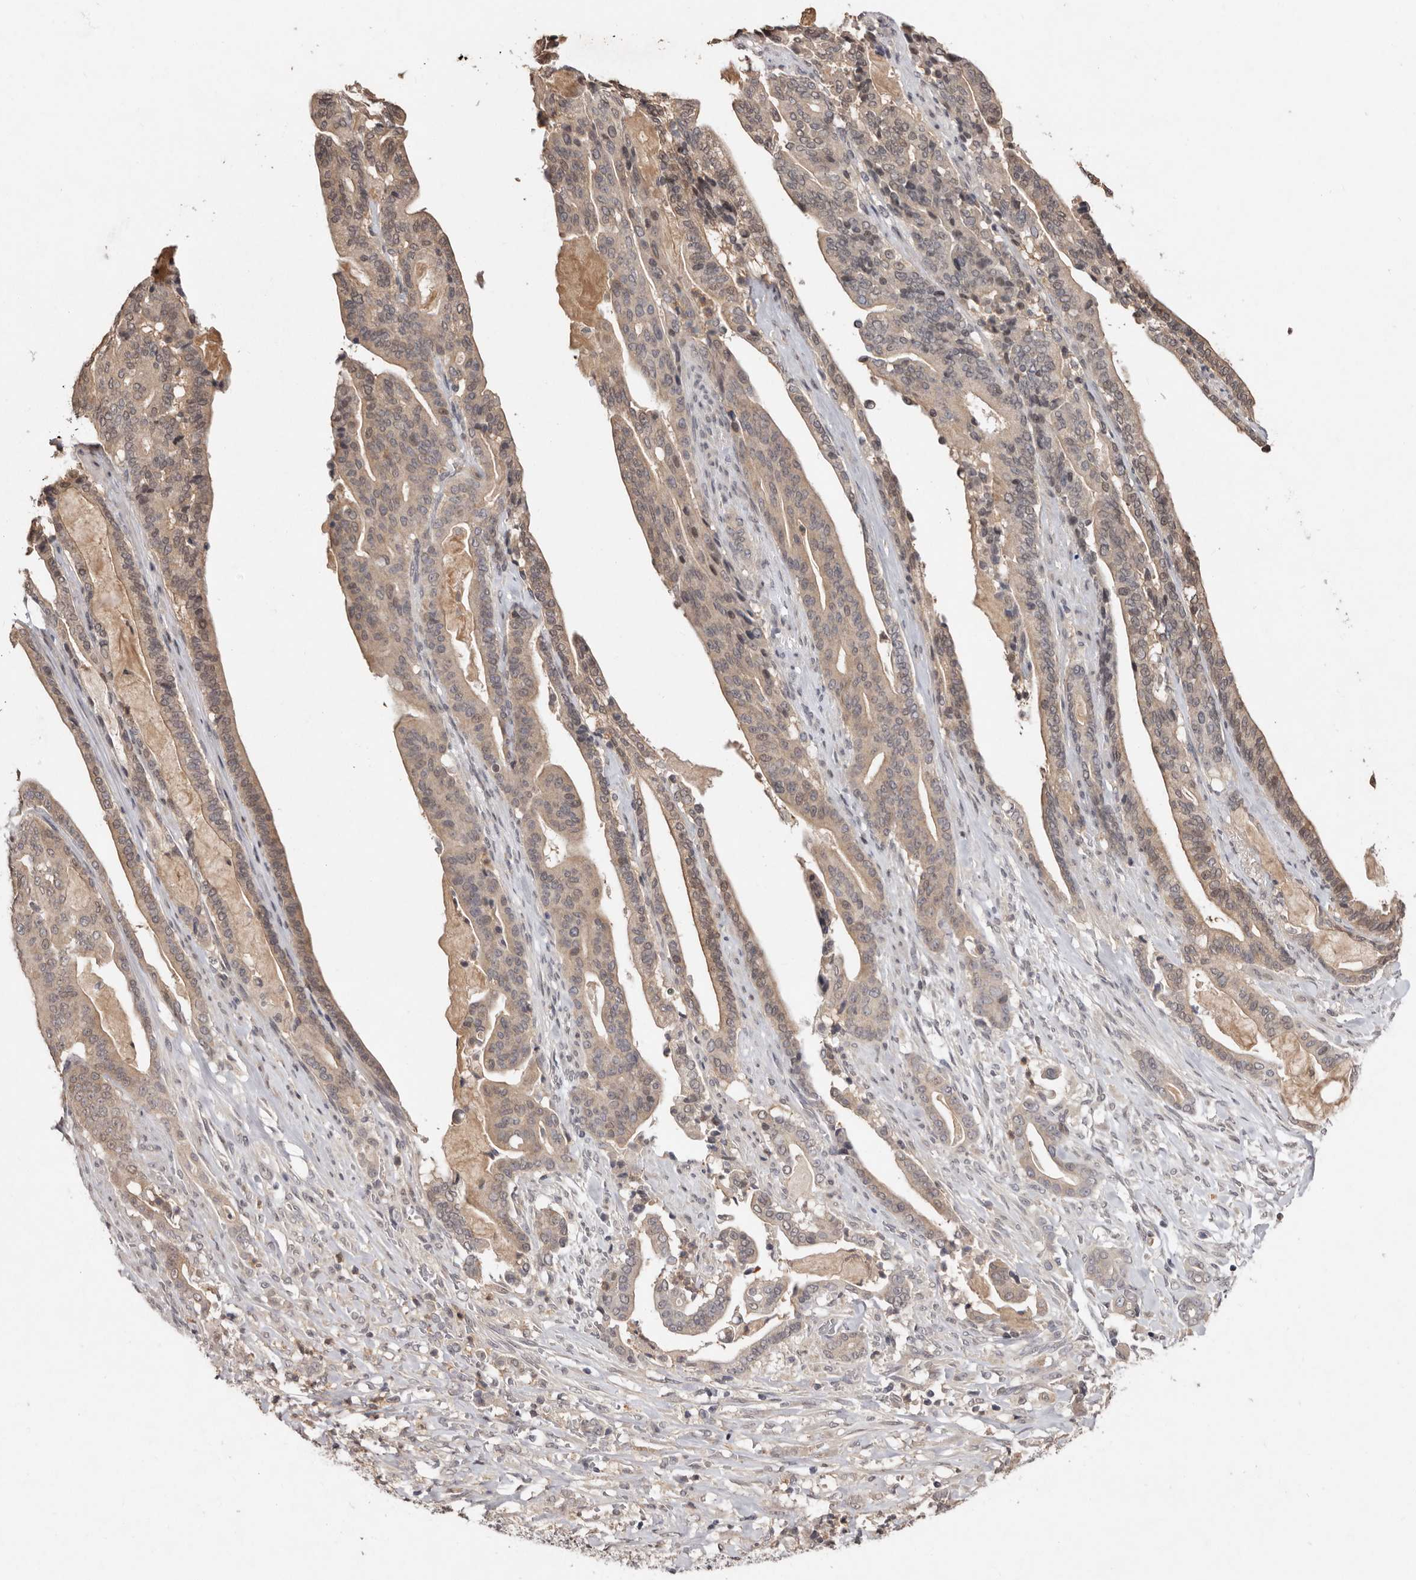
{"staining": {"intensity": "weak", "quantity": "25%-75%", "location": "cytoplasmic/membranous"}, "tissue": "pancreatic cancer", "cell_type": "Tumor cells", "image_type": "cancer", "snomed": [{"axis": "morphology", "description": "Adenocarcinoma, NOS"}, {"axis": "topography", "description": "Pancreas"}], "caption": "A low amount of weak cytoplasmic/membranous expression is present in approximately 25%-75% of tumor cells in adenocarcinoma (pancreatic) tissue.", "gene": "SULT1E1", "patient": {"sex": "male", "age": 63}}